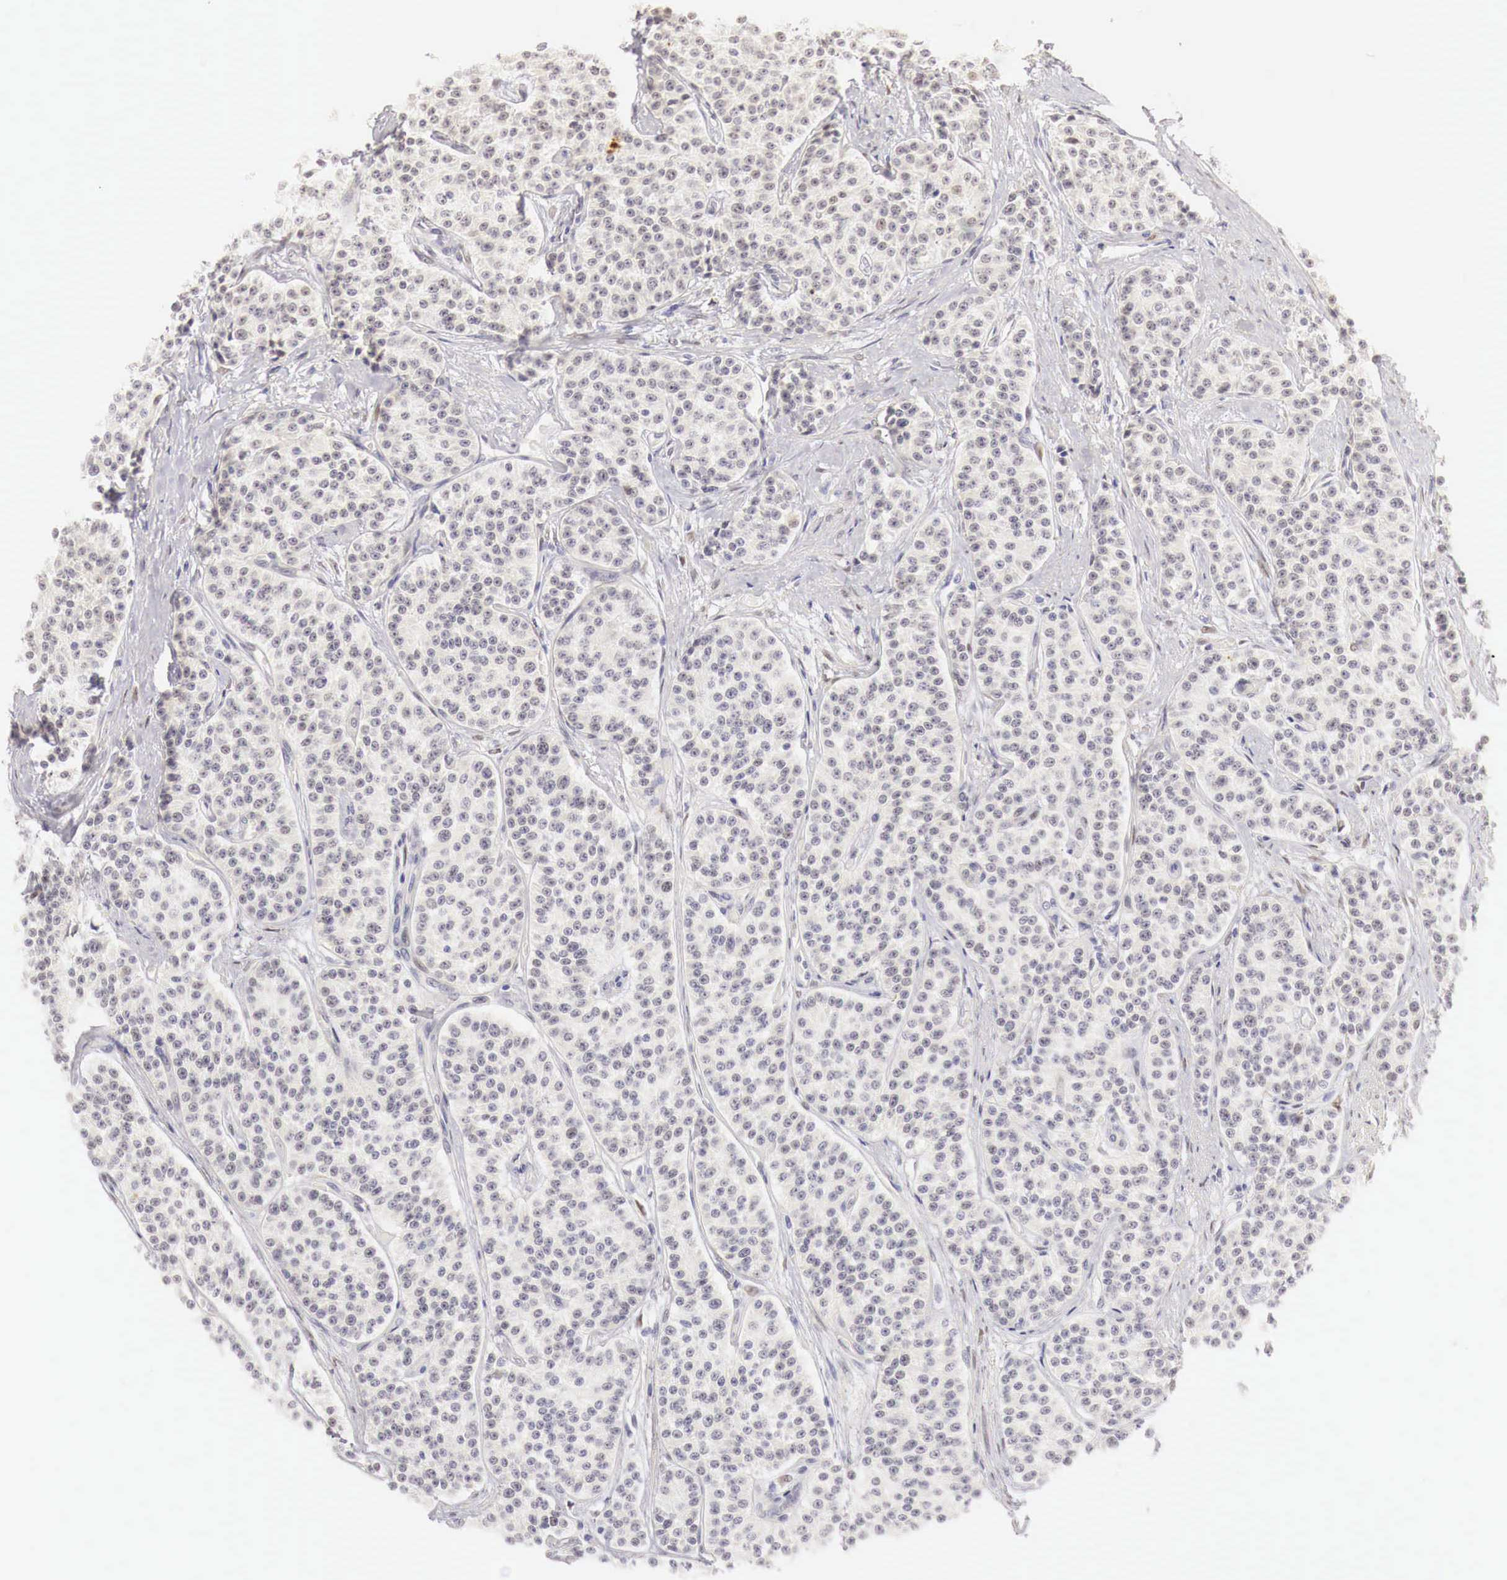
{"staining": {"intensity": "negative", "quantity": "none", "location": "none"}, "tissue": "carcinoid", "cell_type": "Tumor cells", "image_type": "cancer", "snomed": [{"axis": "morphology", "description": "Carcinoid, malignant, NOS"}, {"axis": "topography", "description": "Stomach"}], "caption": "Immunohistochemistry (IHC) histopathology image of neoplastic tissue: malignant carcinoid stained with DAB reveals no significant protein staining in tumor cells. (DAB (3,3'-diaminobenzidine) IHC with hematoxylin counter stain).", "gene": "CASP3", "patient": {"sex": "female", "age": 76}}